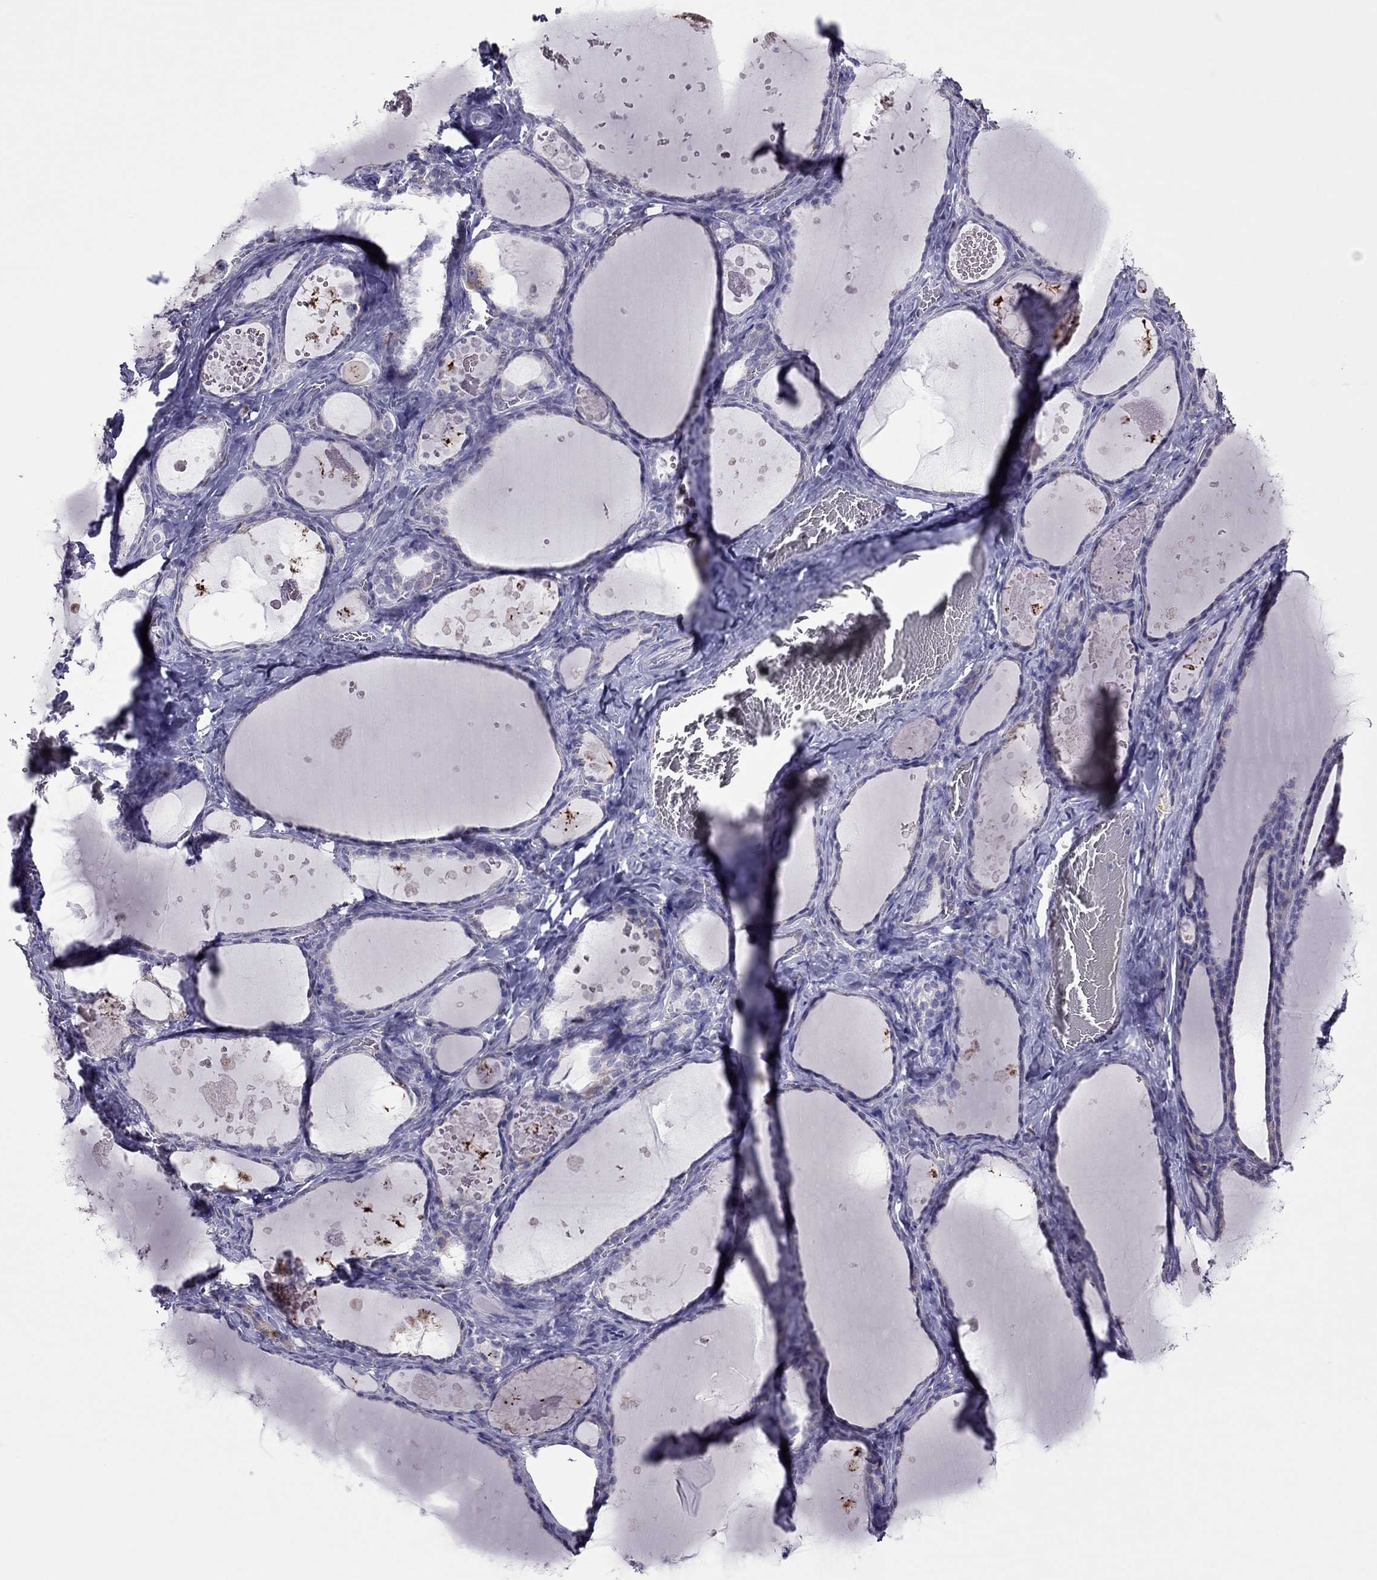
{"staining": {"intensity": "negative", "quantity": "none", "location": "none"}, "tissue": "thyroid gland", "cell_type": "Glandular cells", "image_type": "normal", "snomed": [{"axis": "morphology", "description": "Normal tissue, NOS"}, {"axis": "topography", "description": "Thyroid gland"}], "caption": "This photomicrograph is of benign thyroid gland stained with immunohistochemistry to label a protein in brown with the nuclei are counter-stained blue. There is no staining in glandular cells.", "gene": "SPINT3", "patient": {"sex": "female", "age": 56}}